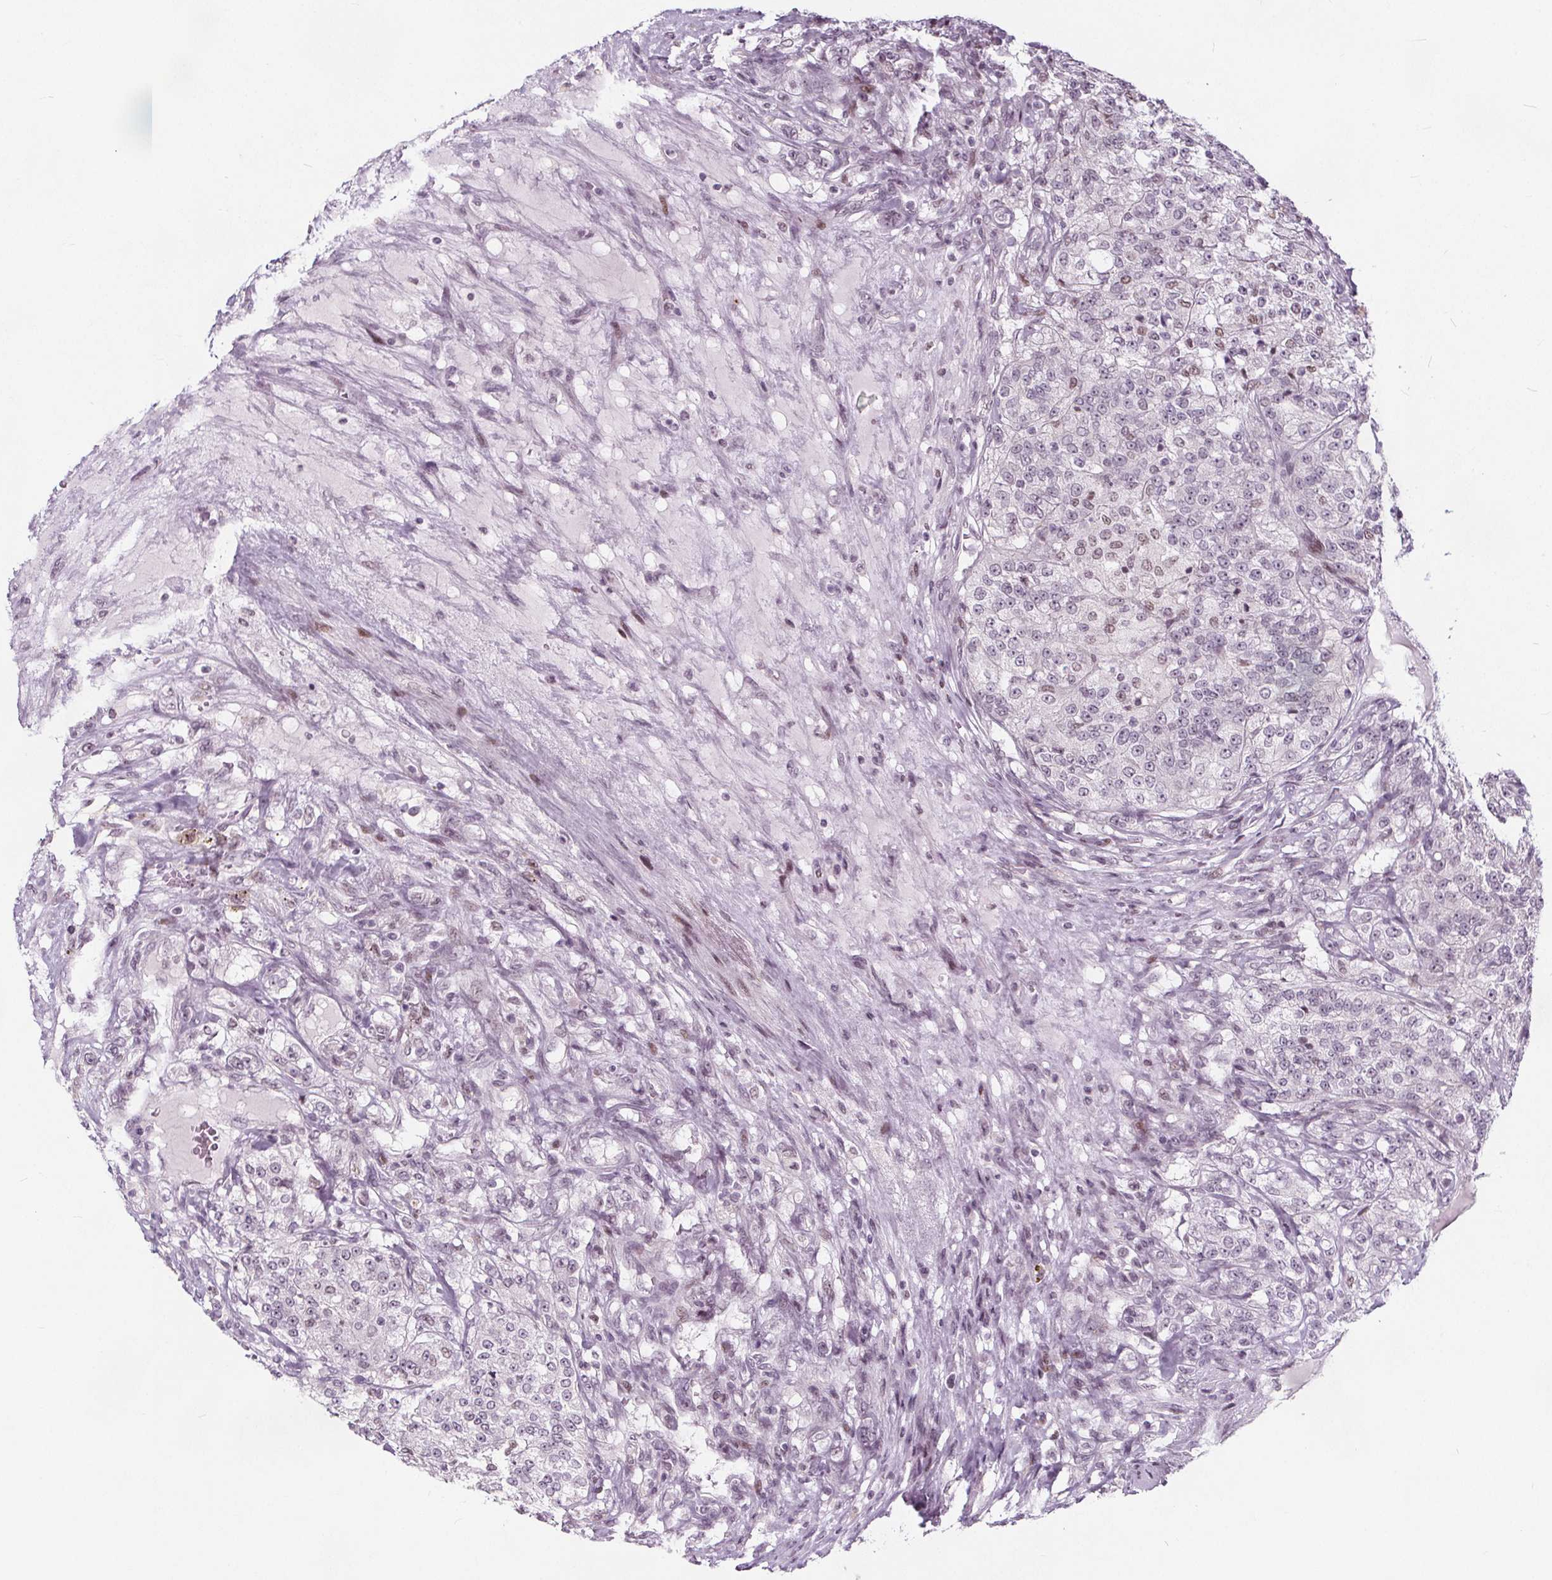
{"staining": {"intensity": "weak", "quantity": "<25%", "location": "nuclear"}, "tissue": "renal cancer", "cell_type": "Tumor cells", "image_type": "cancer", "snomed": [{"axis": "morphology", "description": "Adenocarcinoma, NOS"}, {"axis": "topography", "description": "Kidney"}], "caption": "High power microscopy micrograph of an IHC micrograph of adenocarcinoma (renal), revealing no significant staining in tumor cells. The staining was performed using DAB (3,3'-diaminobenzidine) to visualize the protein expression in brown, while the nuclei were stained in blue with hematoxylin (Magnification: 20x).", "gene": "TAF6L", "patient": {"sex": "female", "age": 63}}